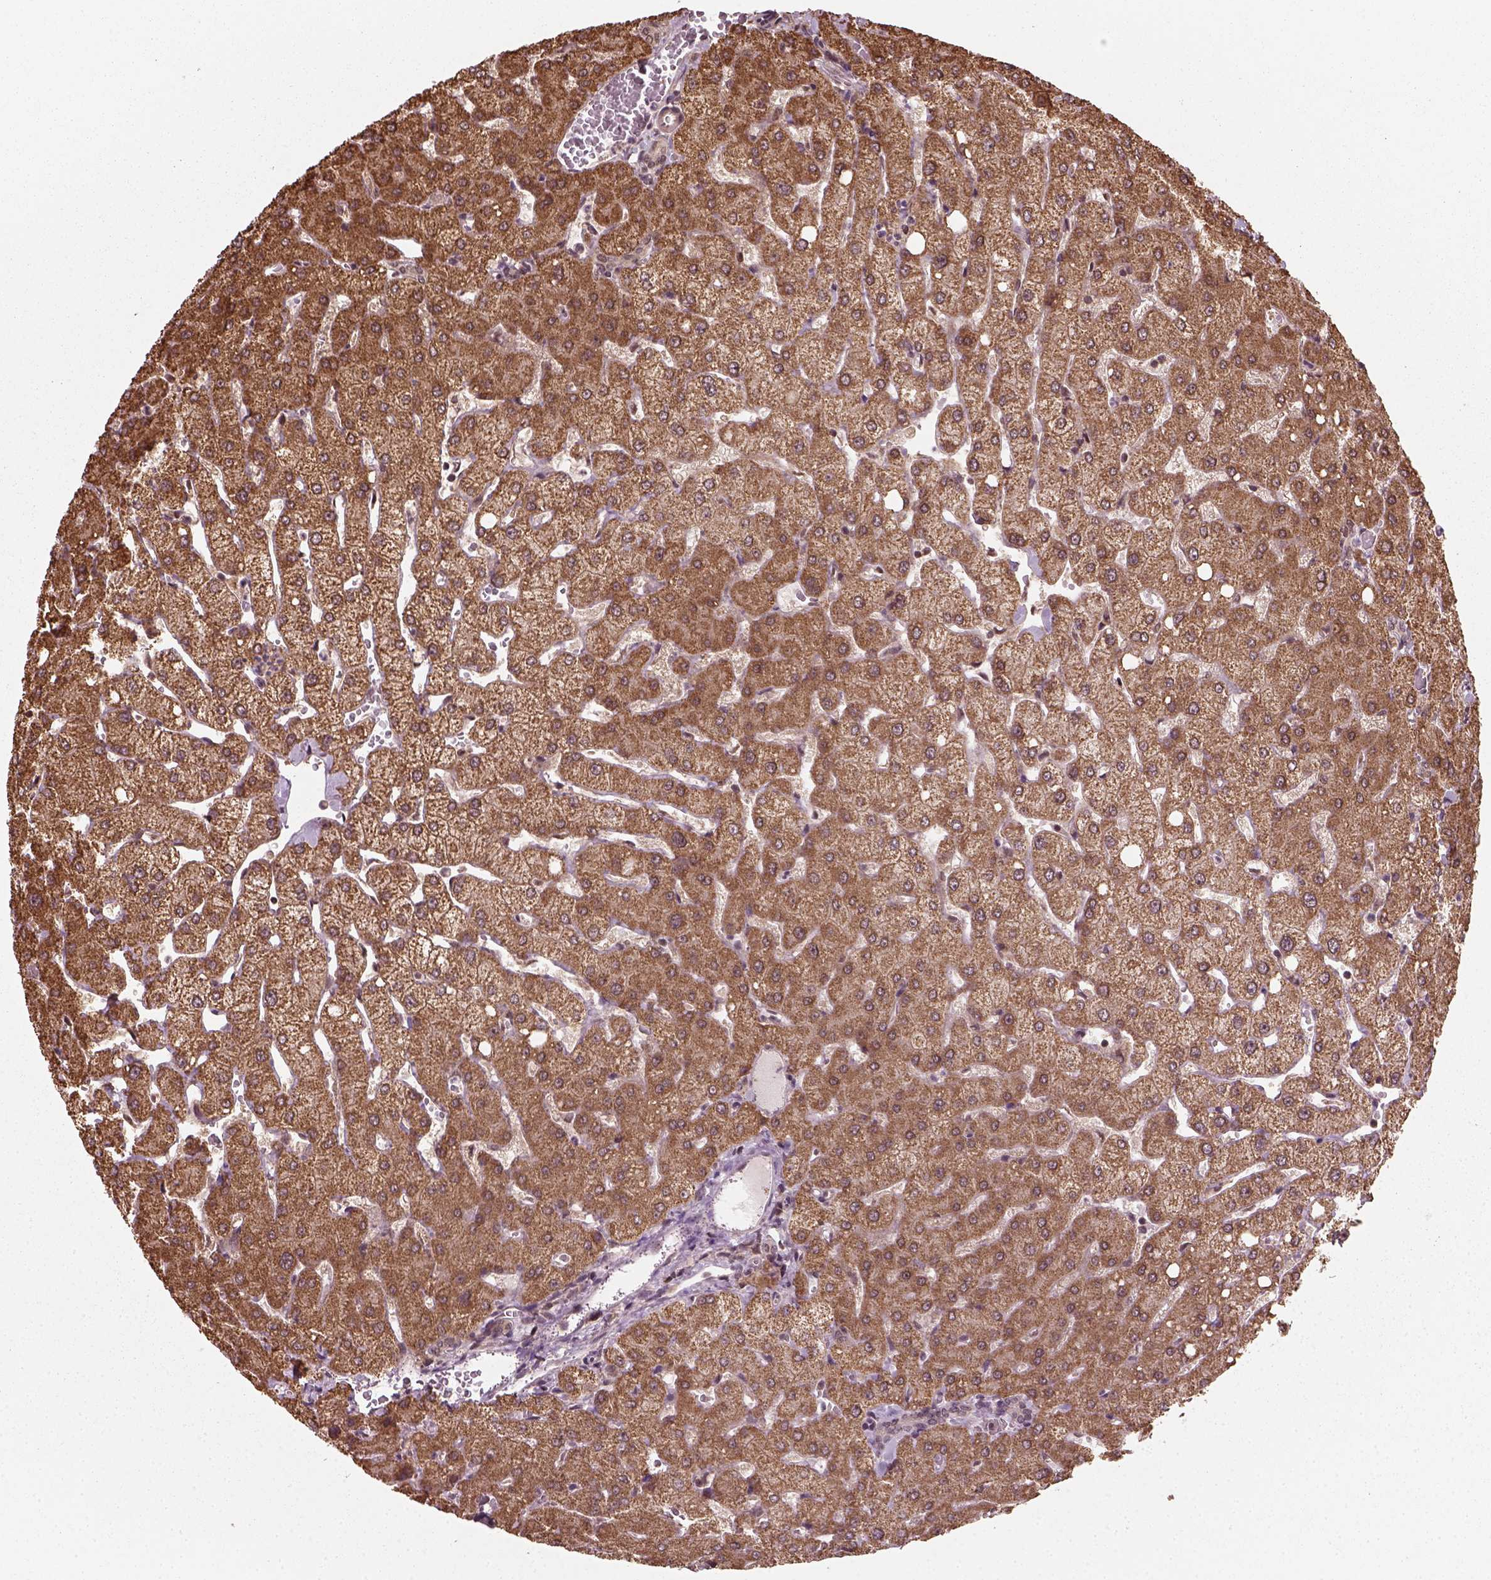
{"staining": {"intensity": "weak", "quantity": ">75%", "location": "cytoplasmic/membranous"}, "tissue": "liver", "cell_type": "Cholangiocytes", "image_type": "normal", "snomed": [{"axis": "morphology", "description": "Normal tissue, NOS"}, {"axis": "topography", "description": "Liver"}], "caption": "Brown immunohistochemical staining in normal liver shows weak cytoplasmic/membranous expression in approximately >75% of cholangiocytes. (DAB = brown stain, brightfield microscopy at high magnification).", "gene": "NUDT9", "patient": {"sex": "female", "age": 54}}